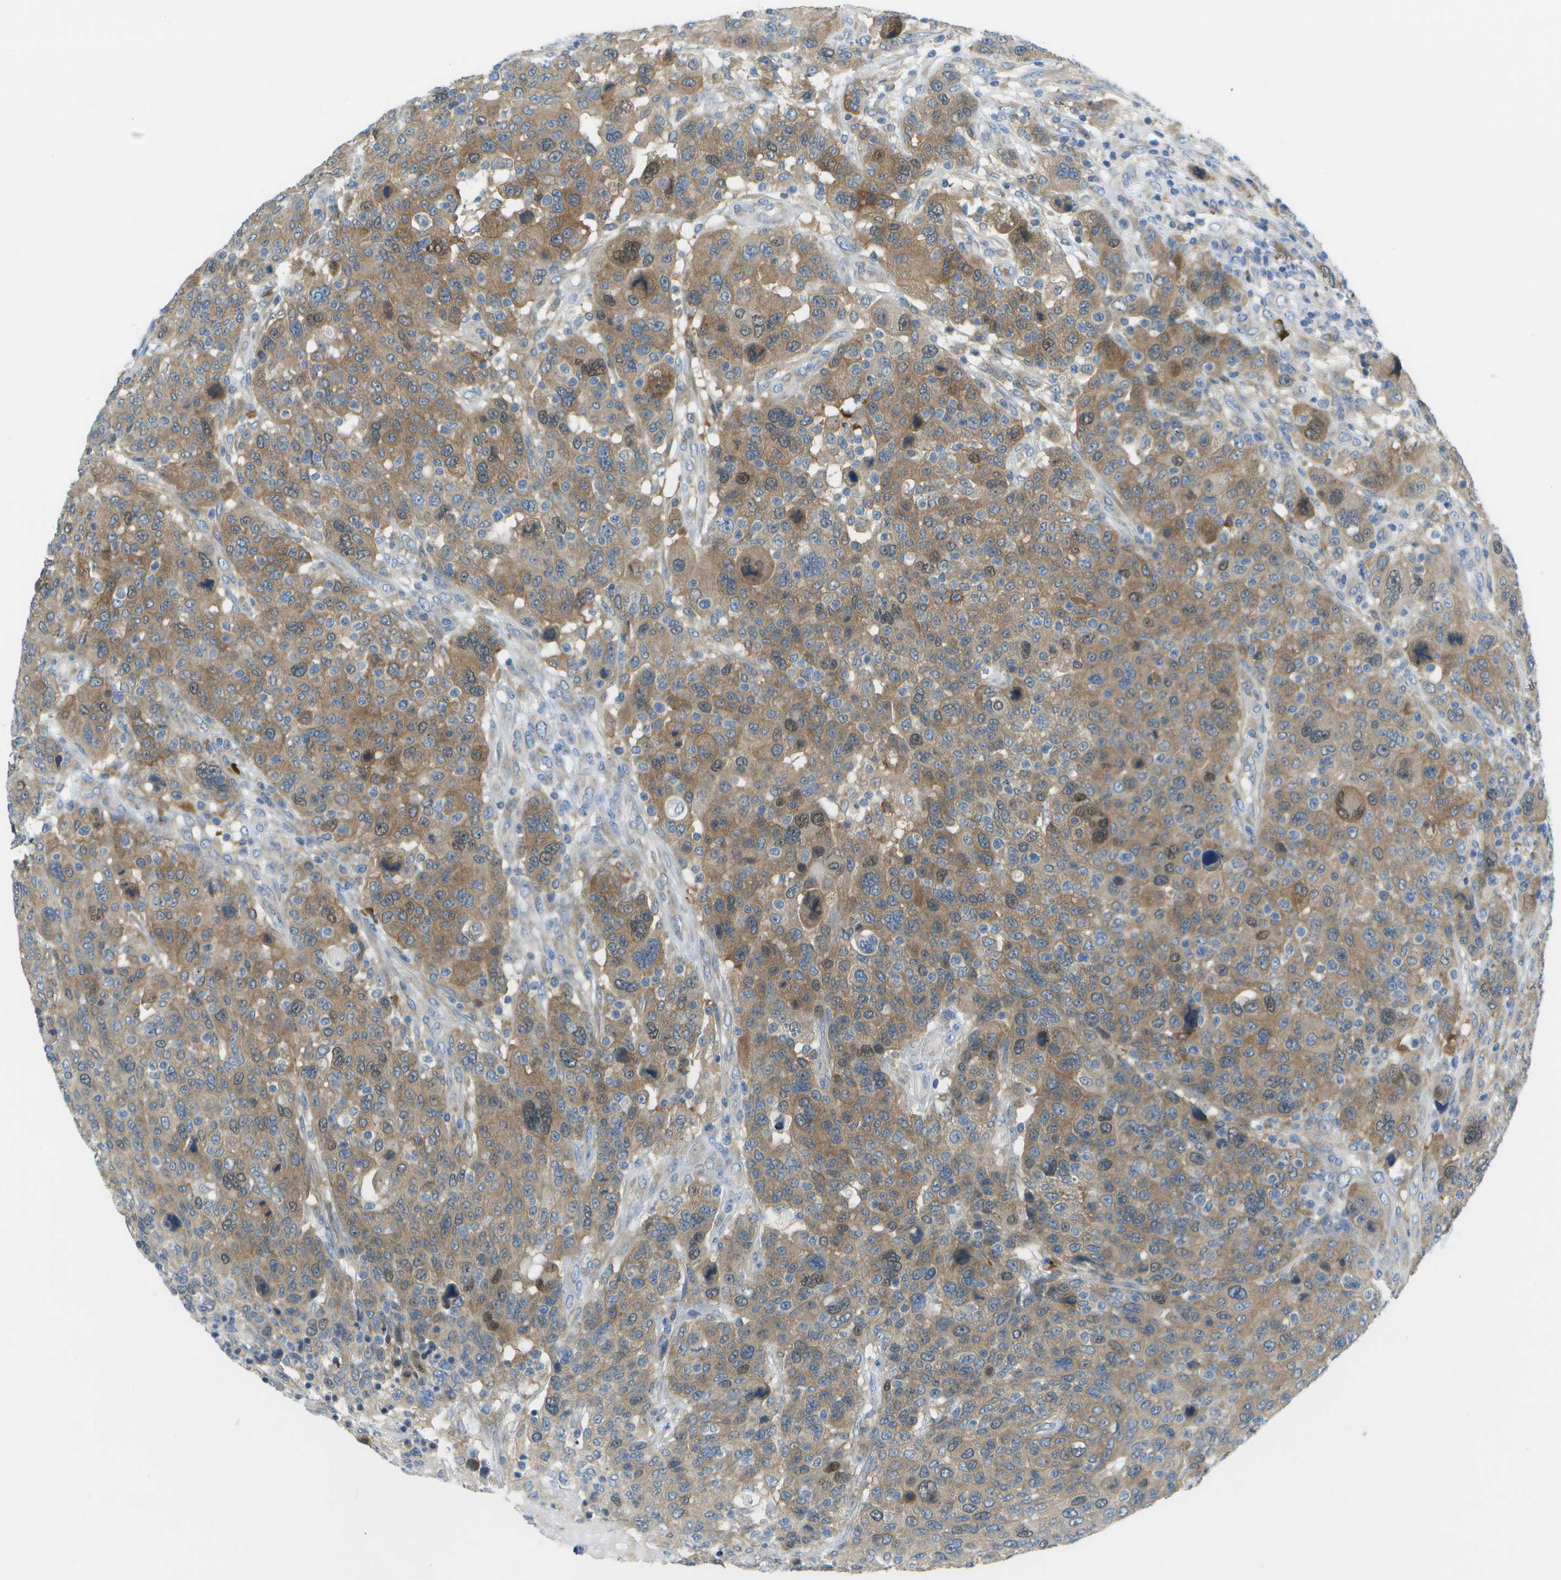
{"staining": {"intensity": "moderate", "quantity": ">75%", "location": "cytoplasmic/membranous,nuclear"}, "tissue": "breast cancer", "cell_type": "Tumor cells", "image_type": "cancer", "snomed": [{"axis": "morphology", "description": "Duct carcinoma"}, {"axis": "topography", "description": "Breast"}], "caption": "Protein analysis of breast invasive ductal carcinoma tissue shows moderate cytoplasmic/membranous and nuclear positivity in approximately >75% of tumor cells. (Stains: DAB in brown, nuclei in blue, Microscopy: brightfield microscopy at high magnification).", "gene": "WNK2", "patient": {"sex": "female", "age": 50}}